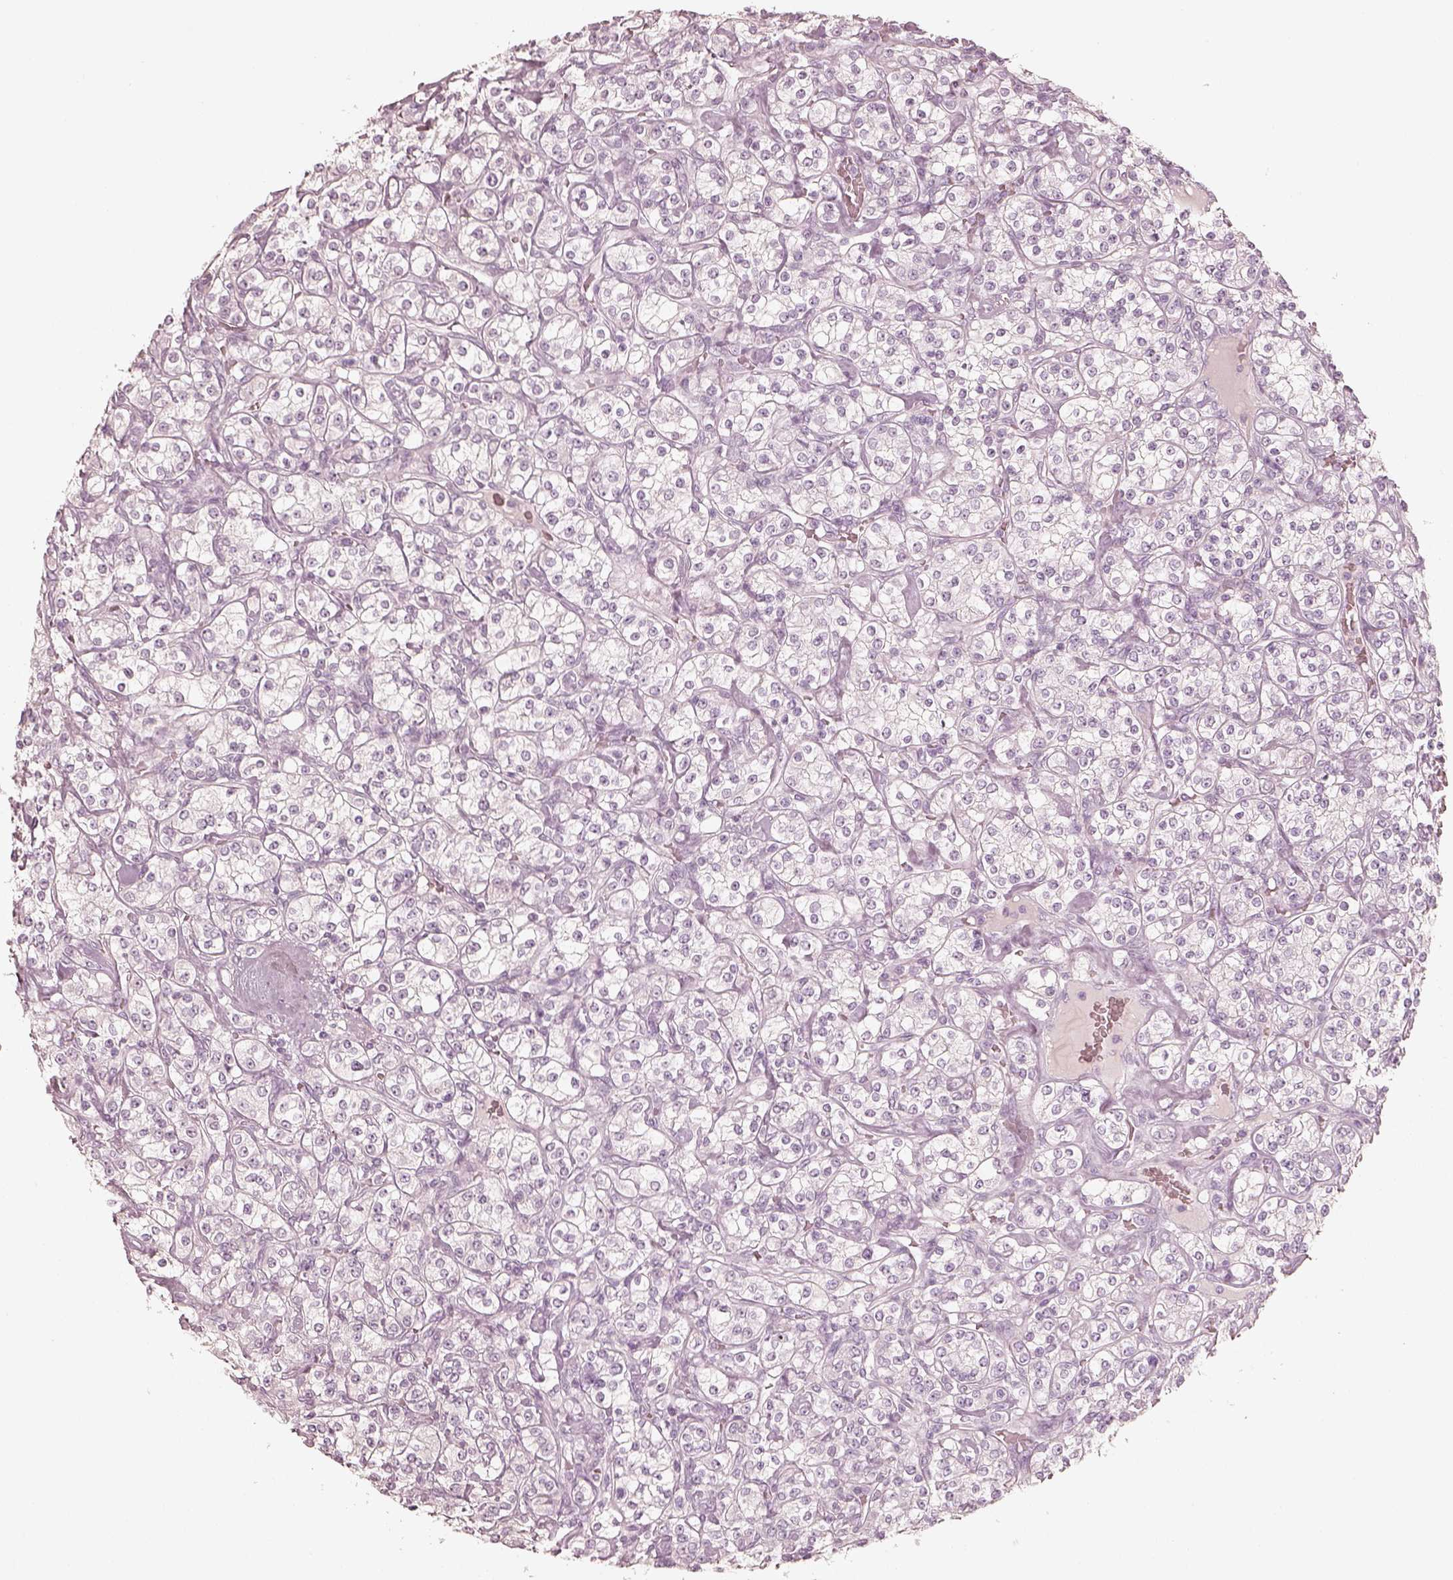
{"staining": {"intensity": "negative", "quantity": "none", "location": "none"}, "tissue": "renal cancer", "cell_type": "Tumor cells", "image_type": "cancer", "snomed": [{"axis": "morphology", "description": "Adenocarcinoma, NOS"}, {"axis": "topography", "description": "Kidney"}], "caption": "A histopathology image of renal adenocarcinoma stained for a protein reveals no brown staining in tumor cells.", "gene": "KRT82", "patient": {"sex": "male", "age": 77}}